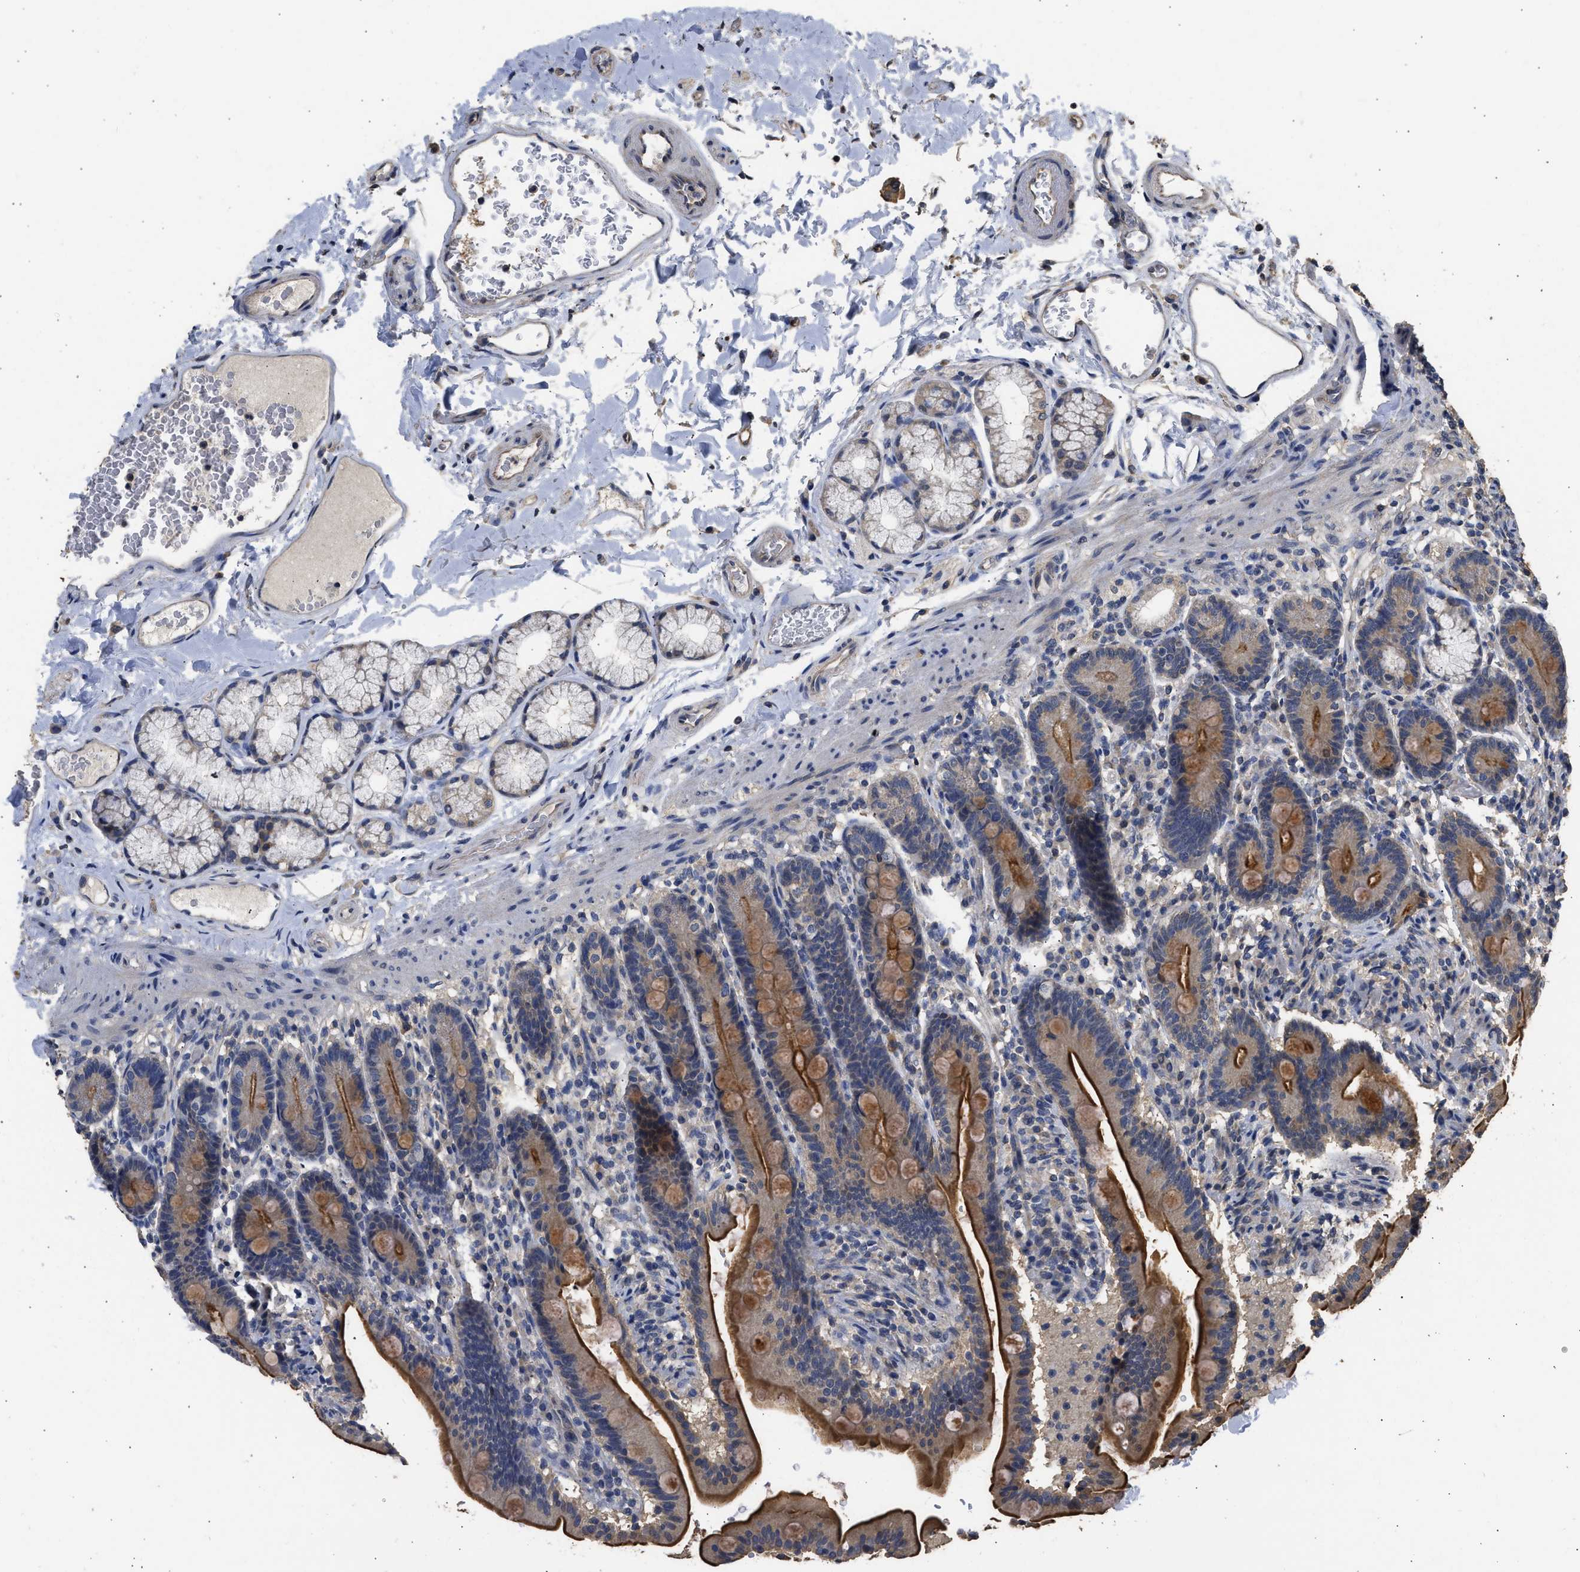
{"staining": {"intensity": "strong", "quantity": ">75%", "location": "cytoplasmic/membranous"}, "tissue": "duodenum", "cell_type": "Glandular cells", "image_type": "normal", "snomed": [{"axis": "morphology", "description": "Normal tissue, NOS"}, {"axis": "topography", "description": "Duodenum"}], "caption": "This micrograph reveals IHC staining of normal human duodenum, with high strong cytoplasmic/membranous positivity in approximately >75% of glandular cells.", "gene": "SPINT2", "patient": {"sex": "male", "age": 54}}